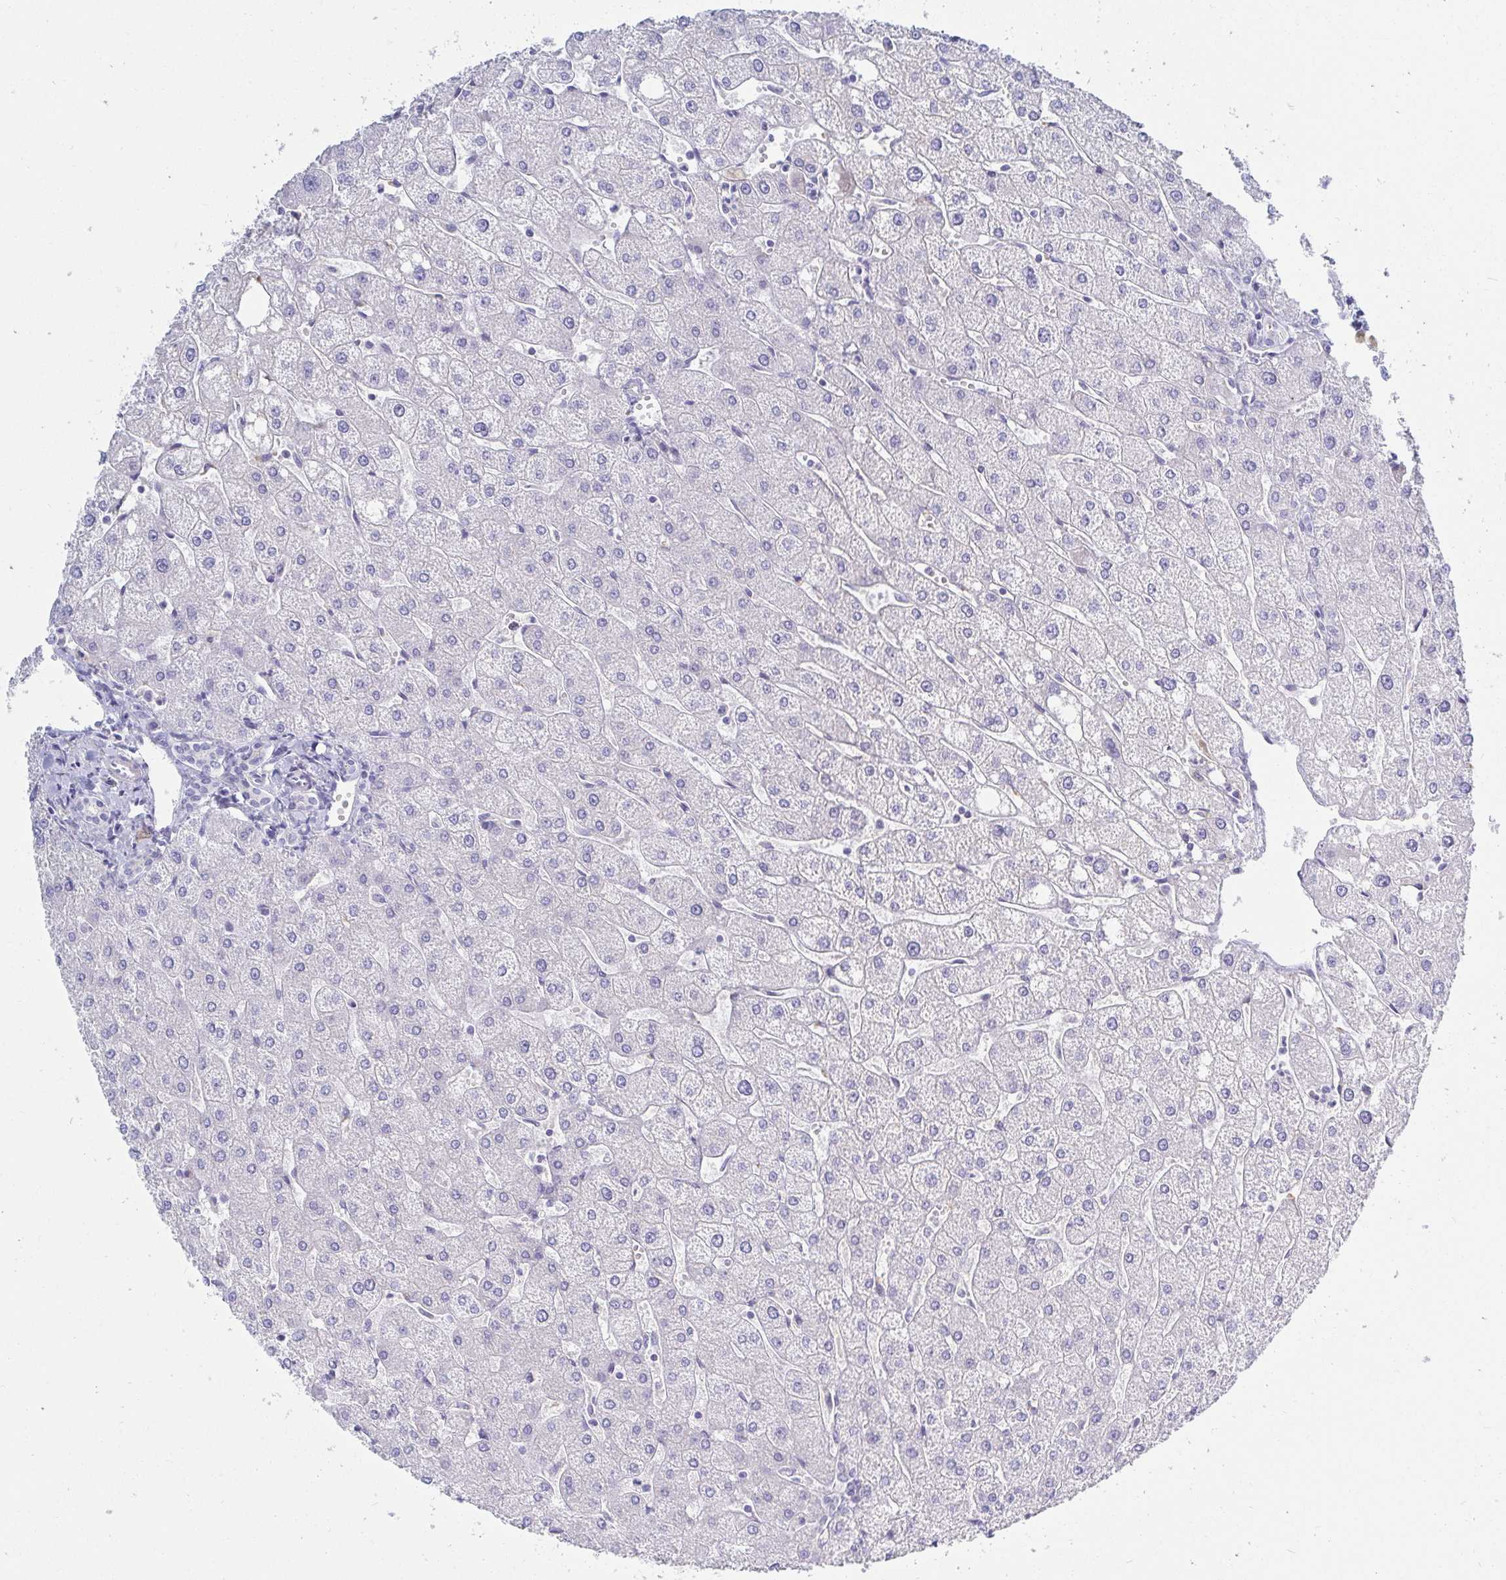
{"staining": {"intensity": "negative", "quantity": "none", "location": "none"}, "tissue": "liver", "cell_type": "Cholangiocytes", "image_type": "normal", "snomed": [{"axis": "morphology", "description": "Normal tissue, NOS"}, {"axis": "topography", "description": "Liver"}], "caption": "Immunohistochemistry of benign human liver shows no positivity in cholangiocytes. (DAB (3,3'-diaminobenzidine) IHC with hematoxylin counter stain).", "gene": "OR10K1", "patient": {"sex": "male", "age": 67}}